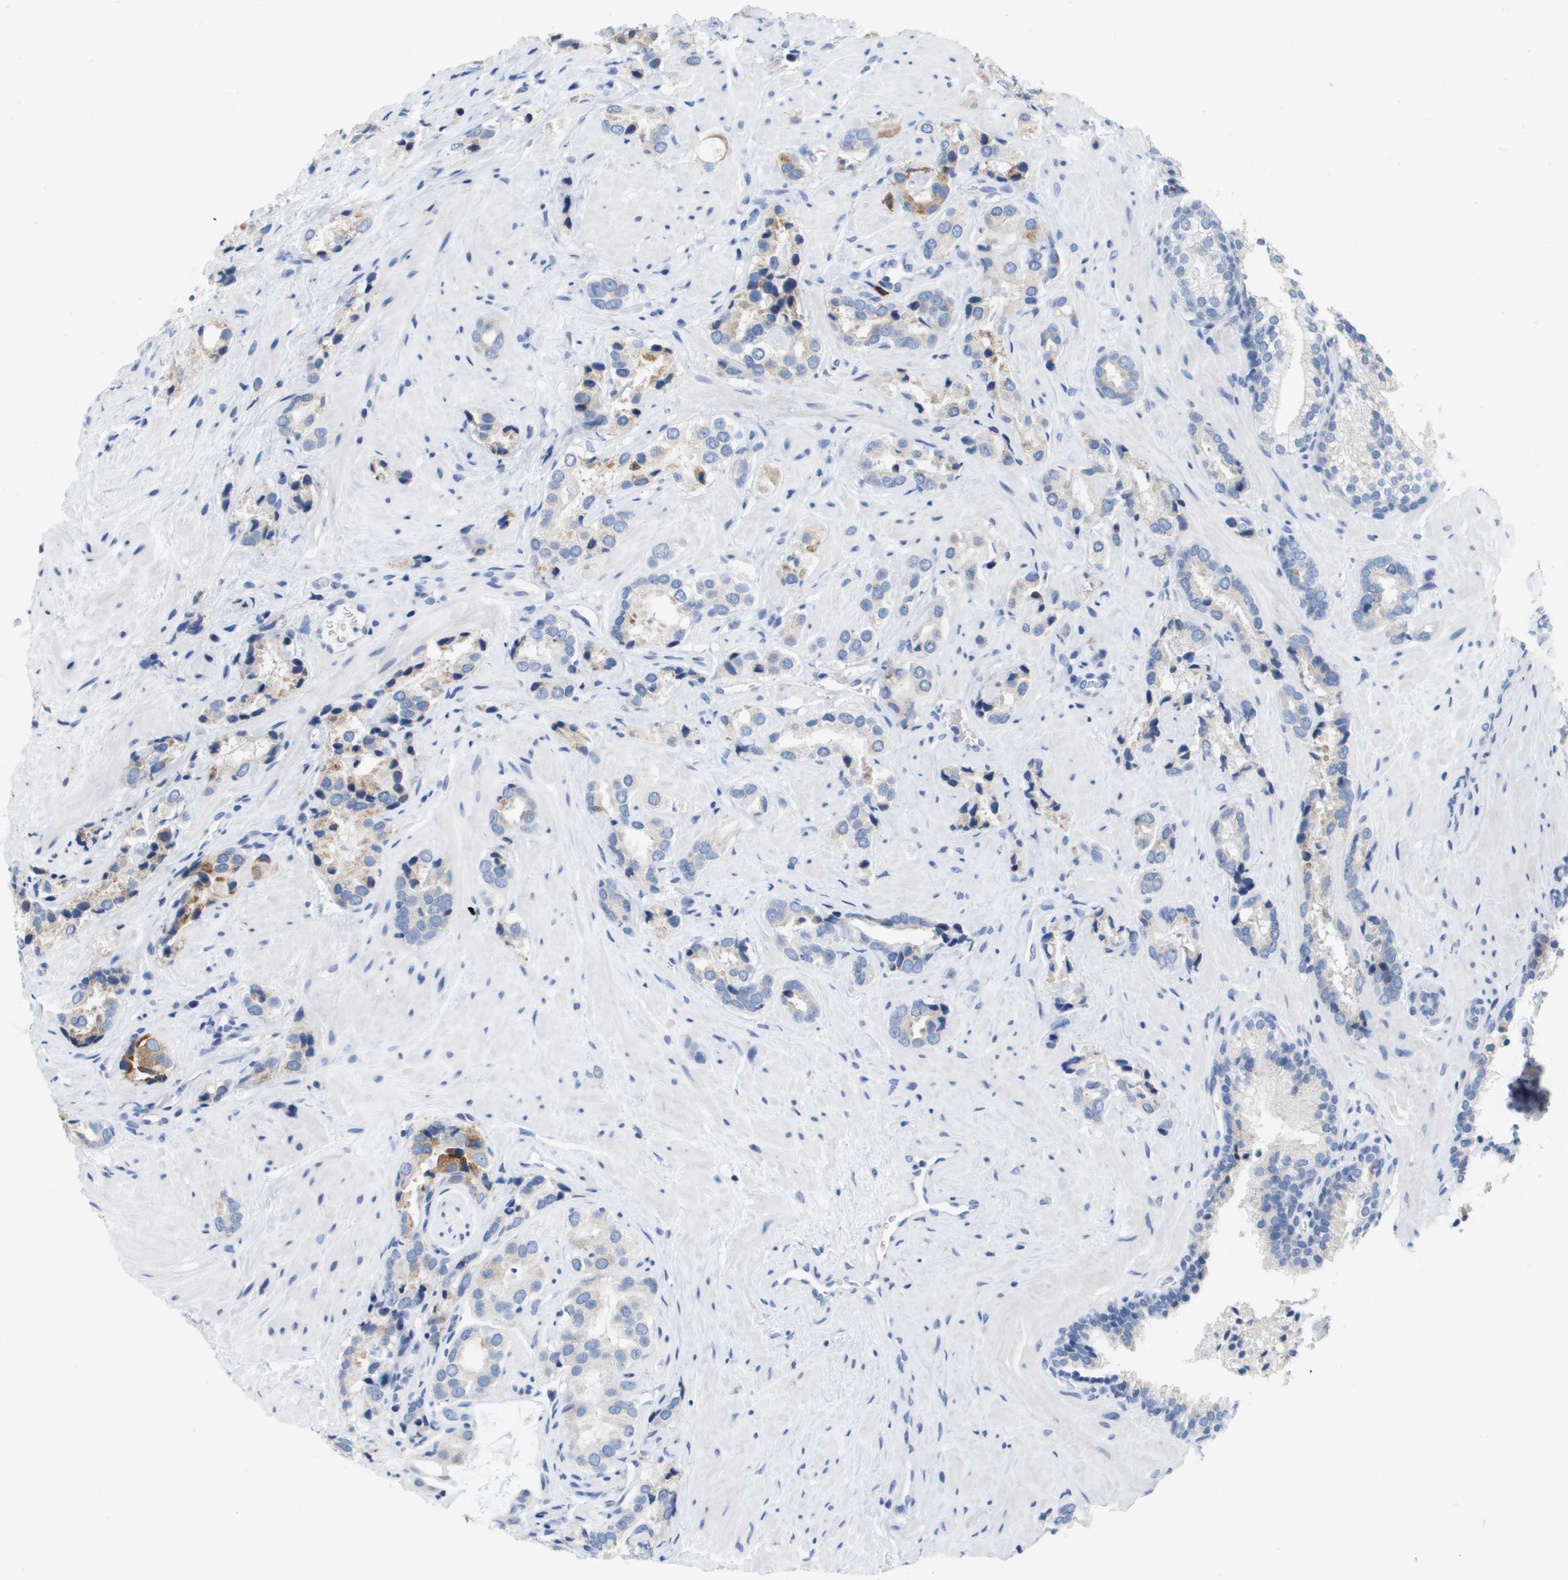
{"staining": {"intensity": "moderate", "quantity": "<25%", "location": "cytoplasmic/membranous"}, "tissue": "prostate cancer", "cell_type": "Tumor cells", "image_type": "cancer", "snomed": [{"axis": "morphology", "description": "Adenocarcinoma, High grade"}, {"axis": "topography", "description": "Prostate"}], "caption": "Approximately <25% of tumor cells in human prostate high-grade adenocarcinoma display moderate cytoplasmic/membranous protein expression as visualized by brown immunohistochemical staining.", "gene": "CD3G", "patient": {"sex": "male", "age": 64}}